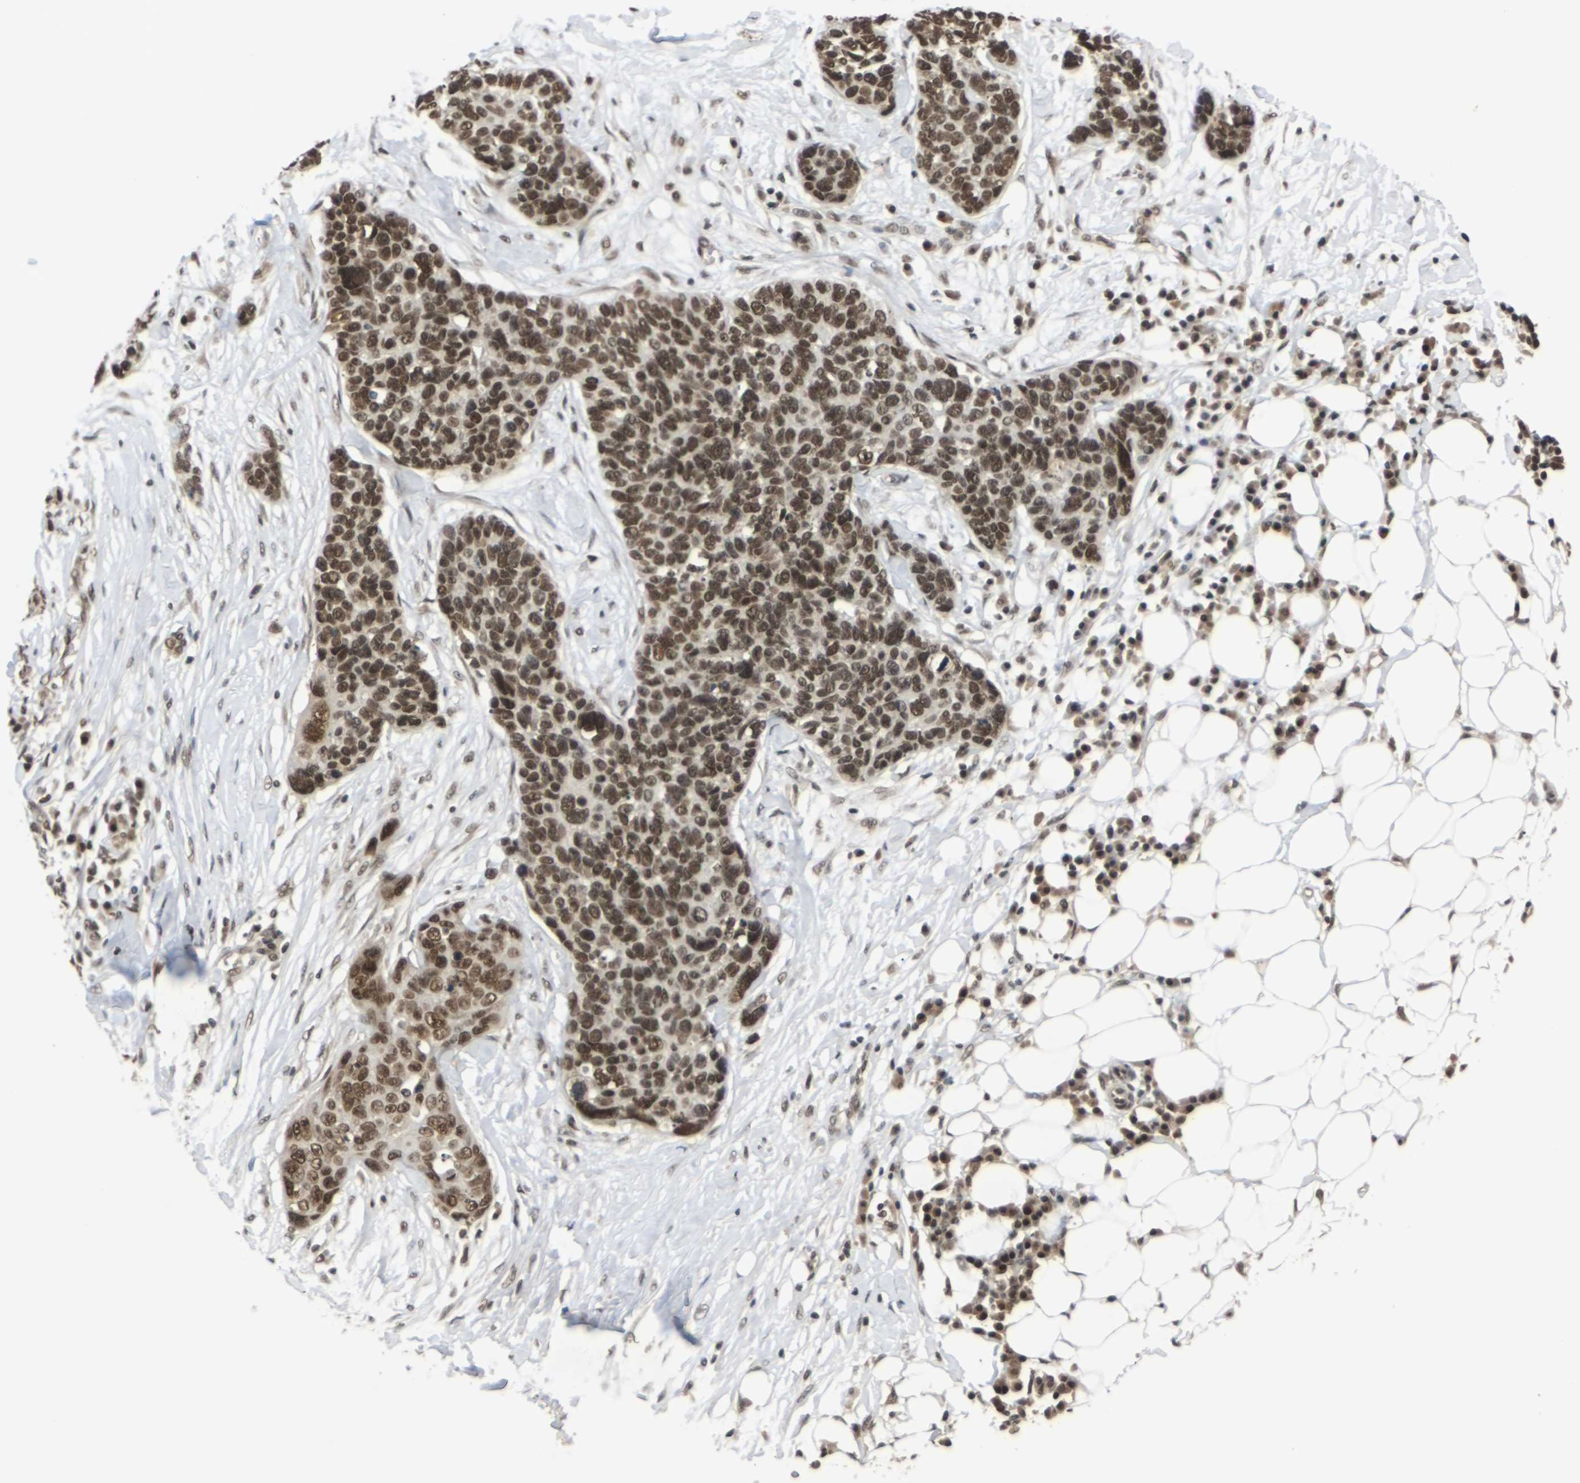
{"staining": {"intensity": "strong", "quantity": ">75%", "location": "nuclear"}, "tissue": "skin cancer", "cell_type": "Tumor cells", "image_type": "cancer", "snomed": [{"axis": "morphology", "description": "Squamous cell carcinoma in situ, NOS"}, {"axis": "morphology", "description": "Squamous cell carcinoma, NOS"}, {"axis": "topography", "description": "Skin"}], "caption": "A histopathology image of skin cancer (squamous cell carcinoma) stained for a protein demonstrates strong nuclear brown staining in tumor cells. Nuclei are stained in blue.", "gene": "NELFA", "patient": {"sex": "male", "age": 93}}